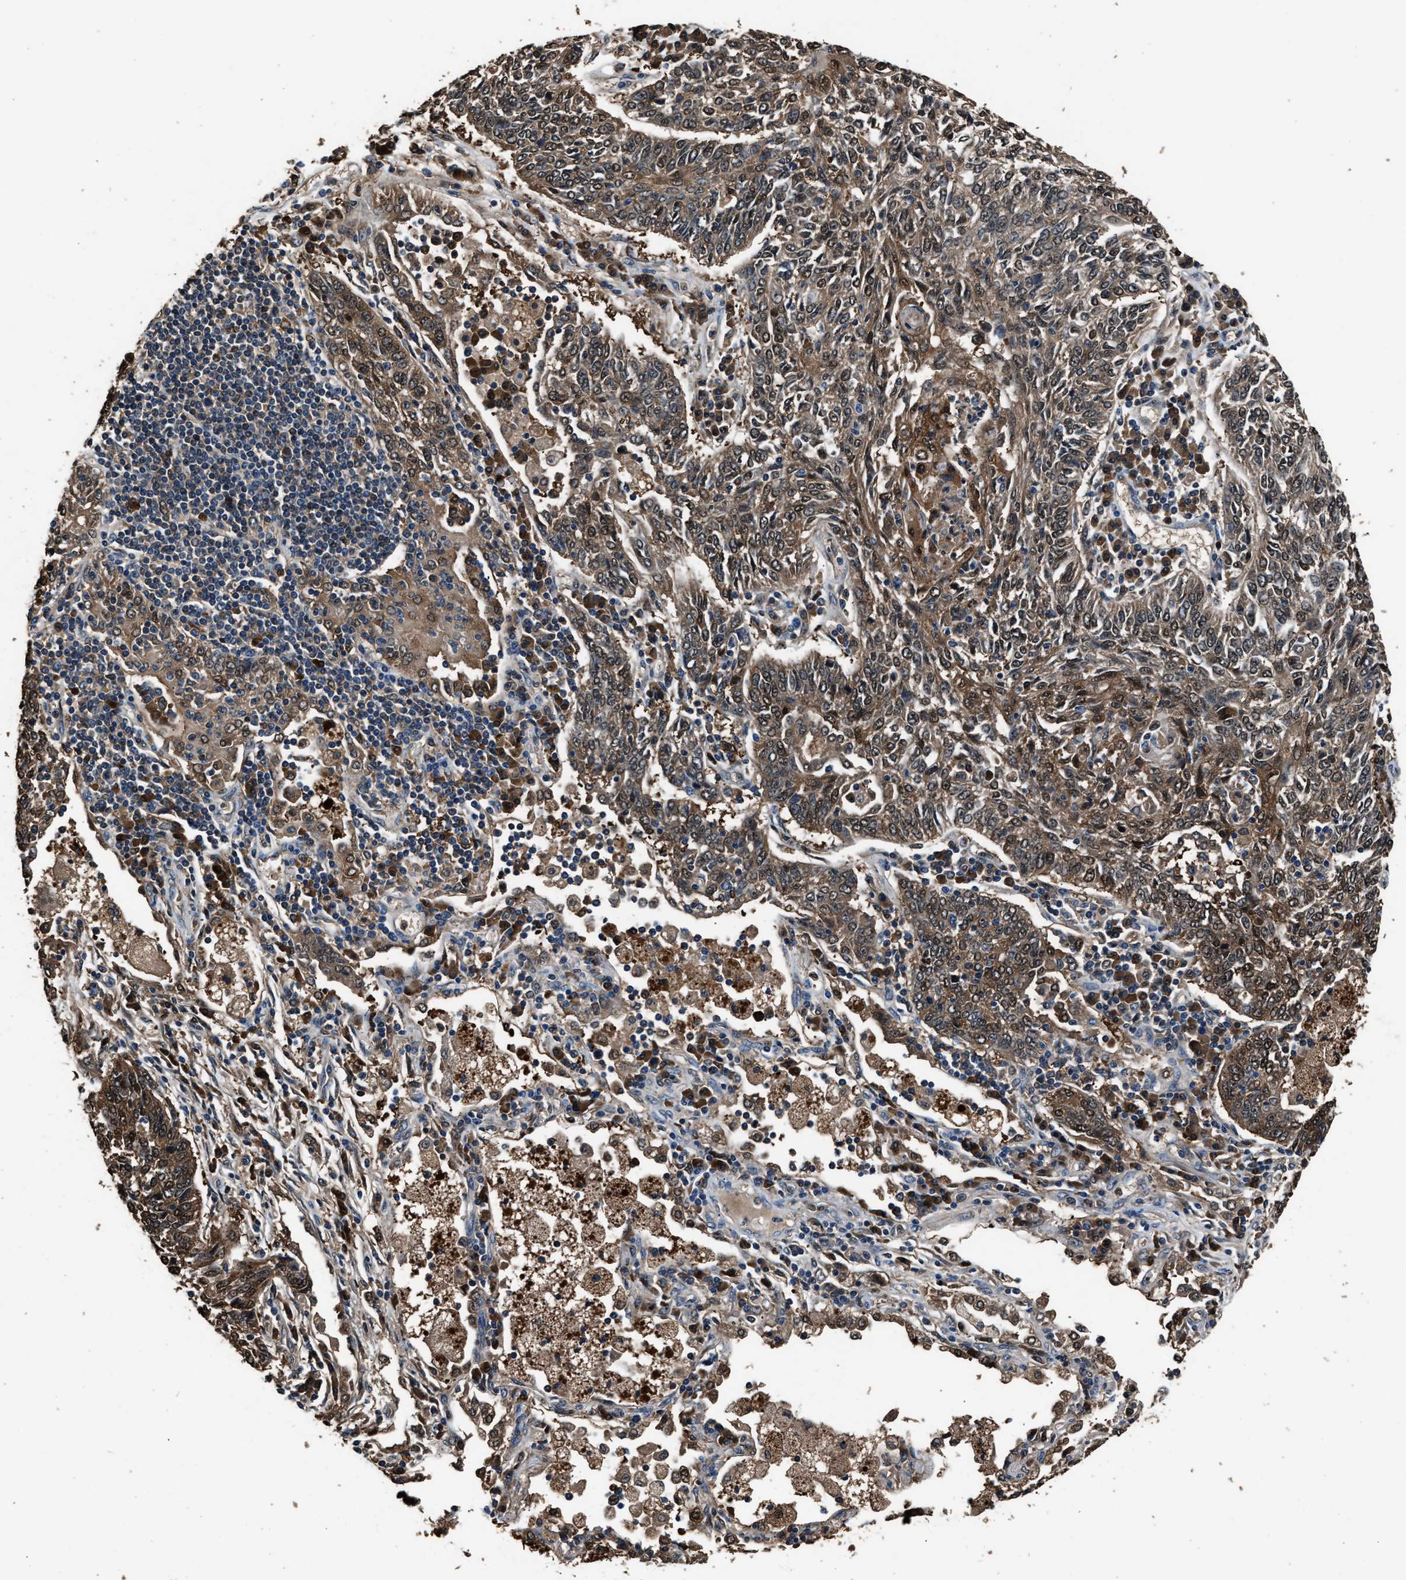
{"staining": {"intensity": "moderate", "quantity": ">75%", "location": "cytoplasmic/membranous"}, "tissue": "lung cancer", "cell_type": "Tumor cells", "image_type": "cancer", "snomed": [{"axis": "morphology", "description": "Normal tissue, NOS"}, {"axis": "morphology", "description": "Squamous cell carcinoma, NOS"}, {"axis": "topography", "description": "Cartilage tissue"}, {"axis": "topography", "description": "Bronchus"}, {"axis": "topography", "description": "Lung"}], "caption": "Immunohistochemical staining of lung cancer (squamous cell carcinoma) demonstrates moderate cytoplasmic/membranous protein staining in about >75% of tumor cells.", "gene": "GSTP1", "patient": {"sex": "female", "age": 49}}